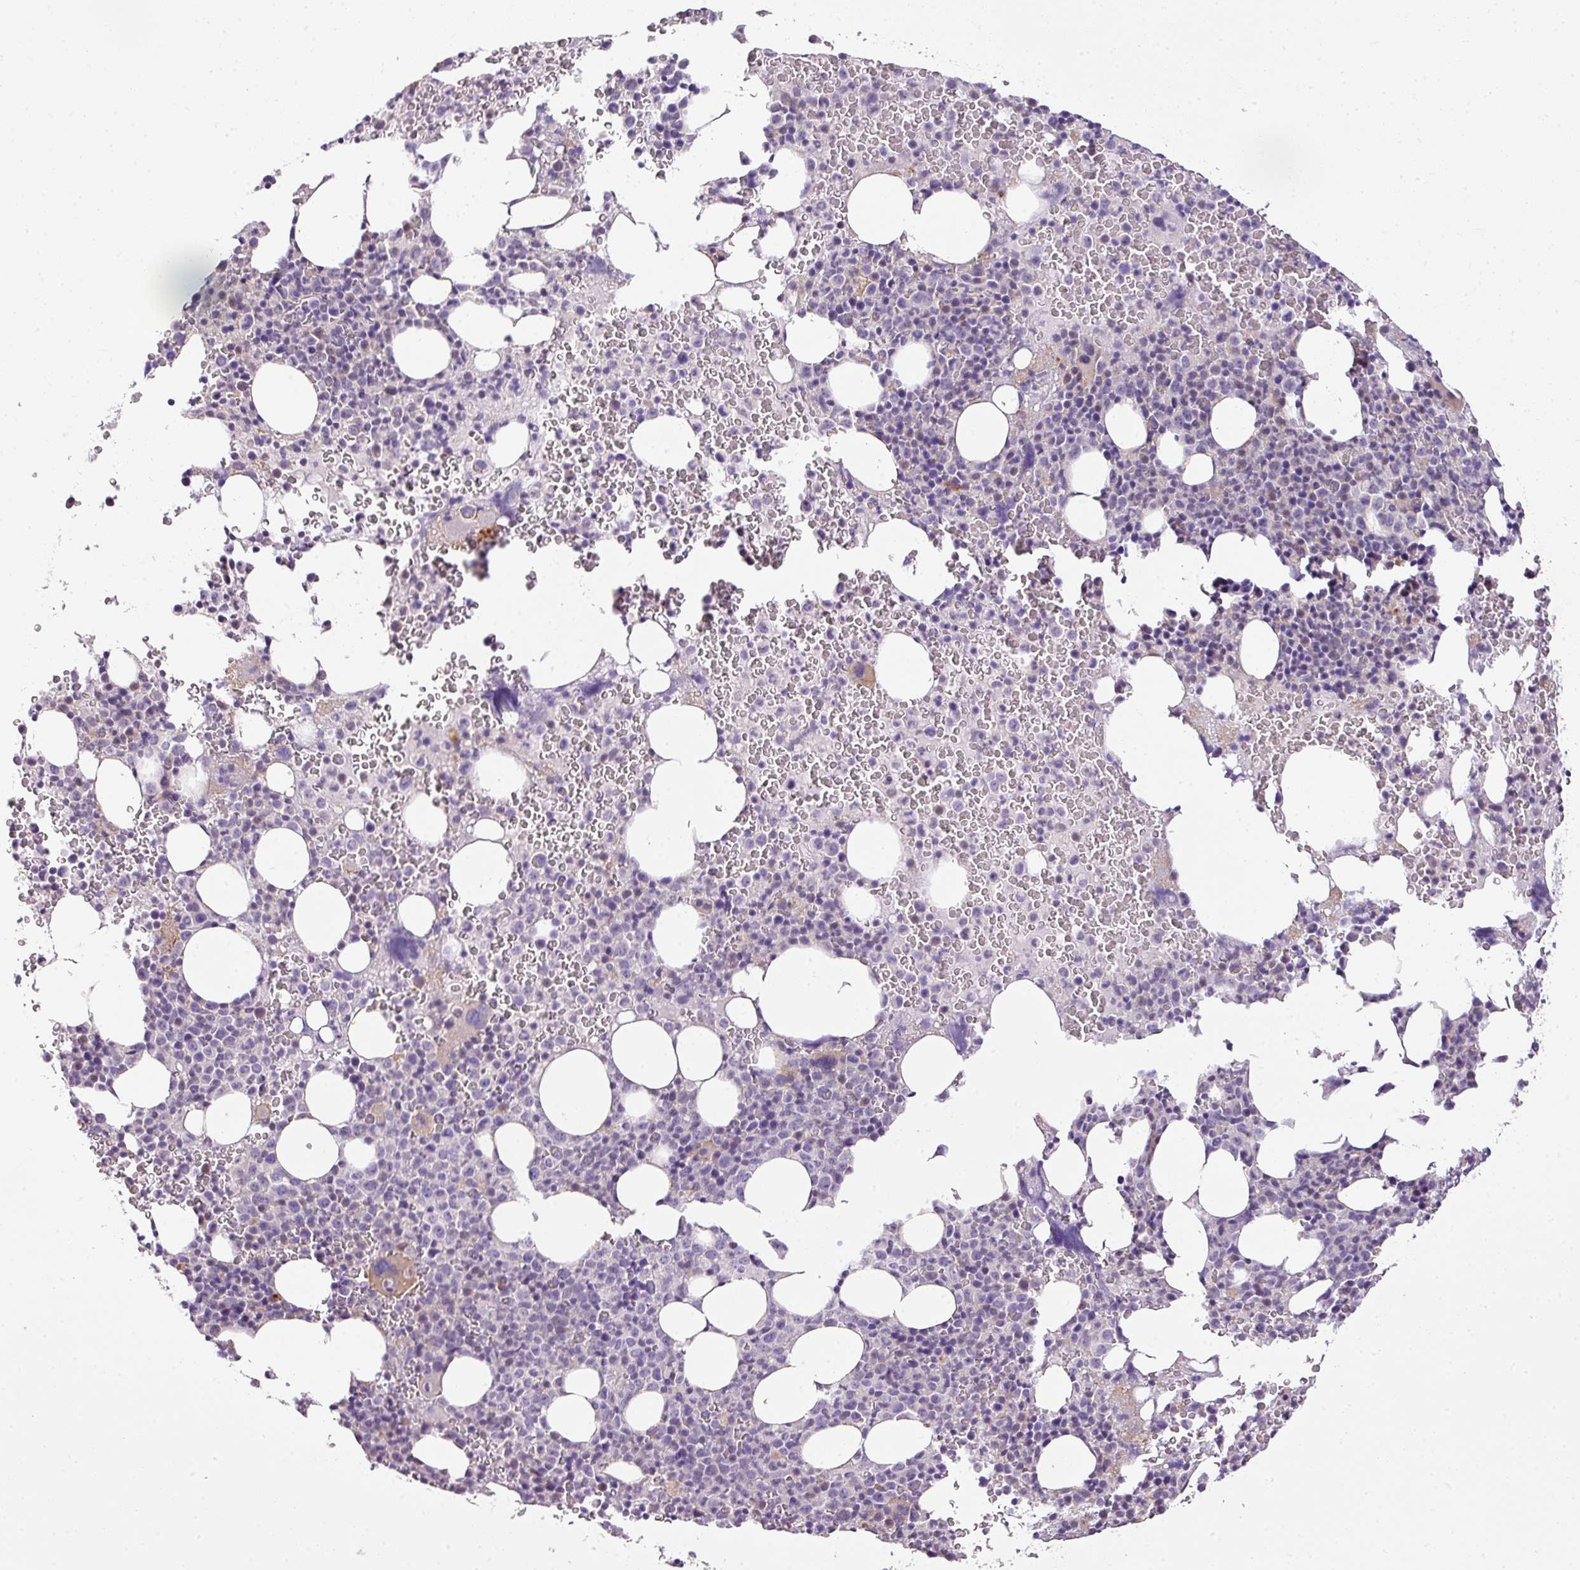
{"staining": {"intensity": "weak", "quantity": "<25%", "location": "cytoplasmic/membranous"}, "tissue": "bone marrow", "cell_type": "Hematopoietic cells", "image_type": "normal", "snomed": [{"axis": "morphology", "description": "Normal tissue, NOS"}, {"axis": "topography", "description": "Bone marrow"}], "caption": "This is a image of IHC staining of benign bone marrow, which shows no staining in hematopoietic cells. (Stains: DAB IHC with hematoxylin counter stain, Microscopy: brightfield microscopy at high magnification).", "gene": "HOXC13", "patient": {"sex": "female", "age": 54}}